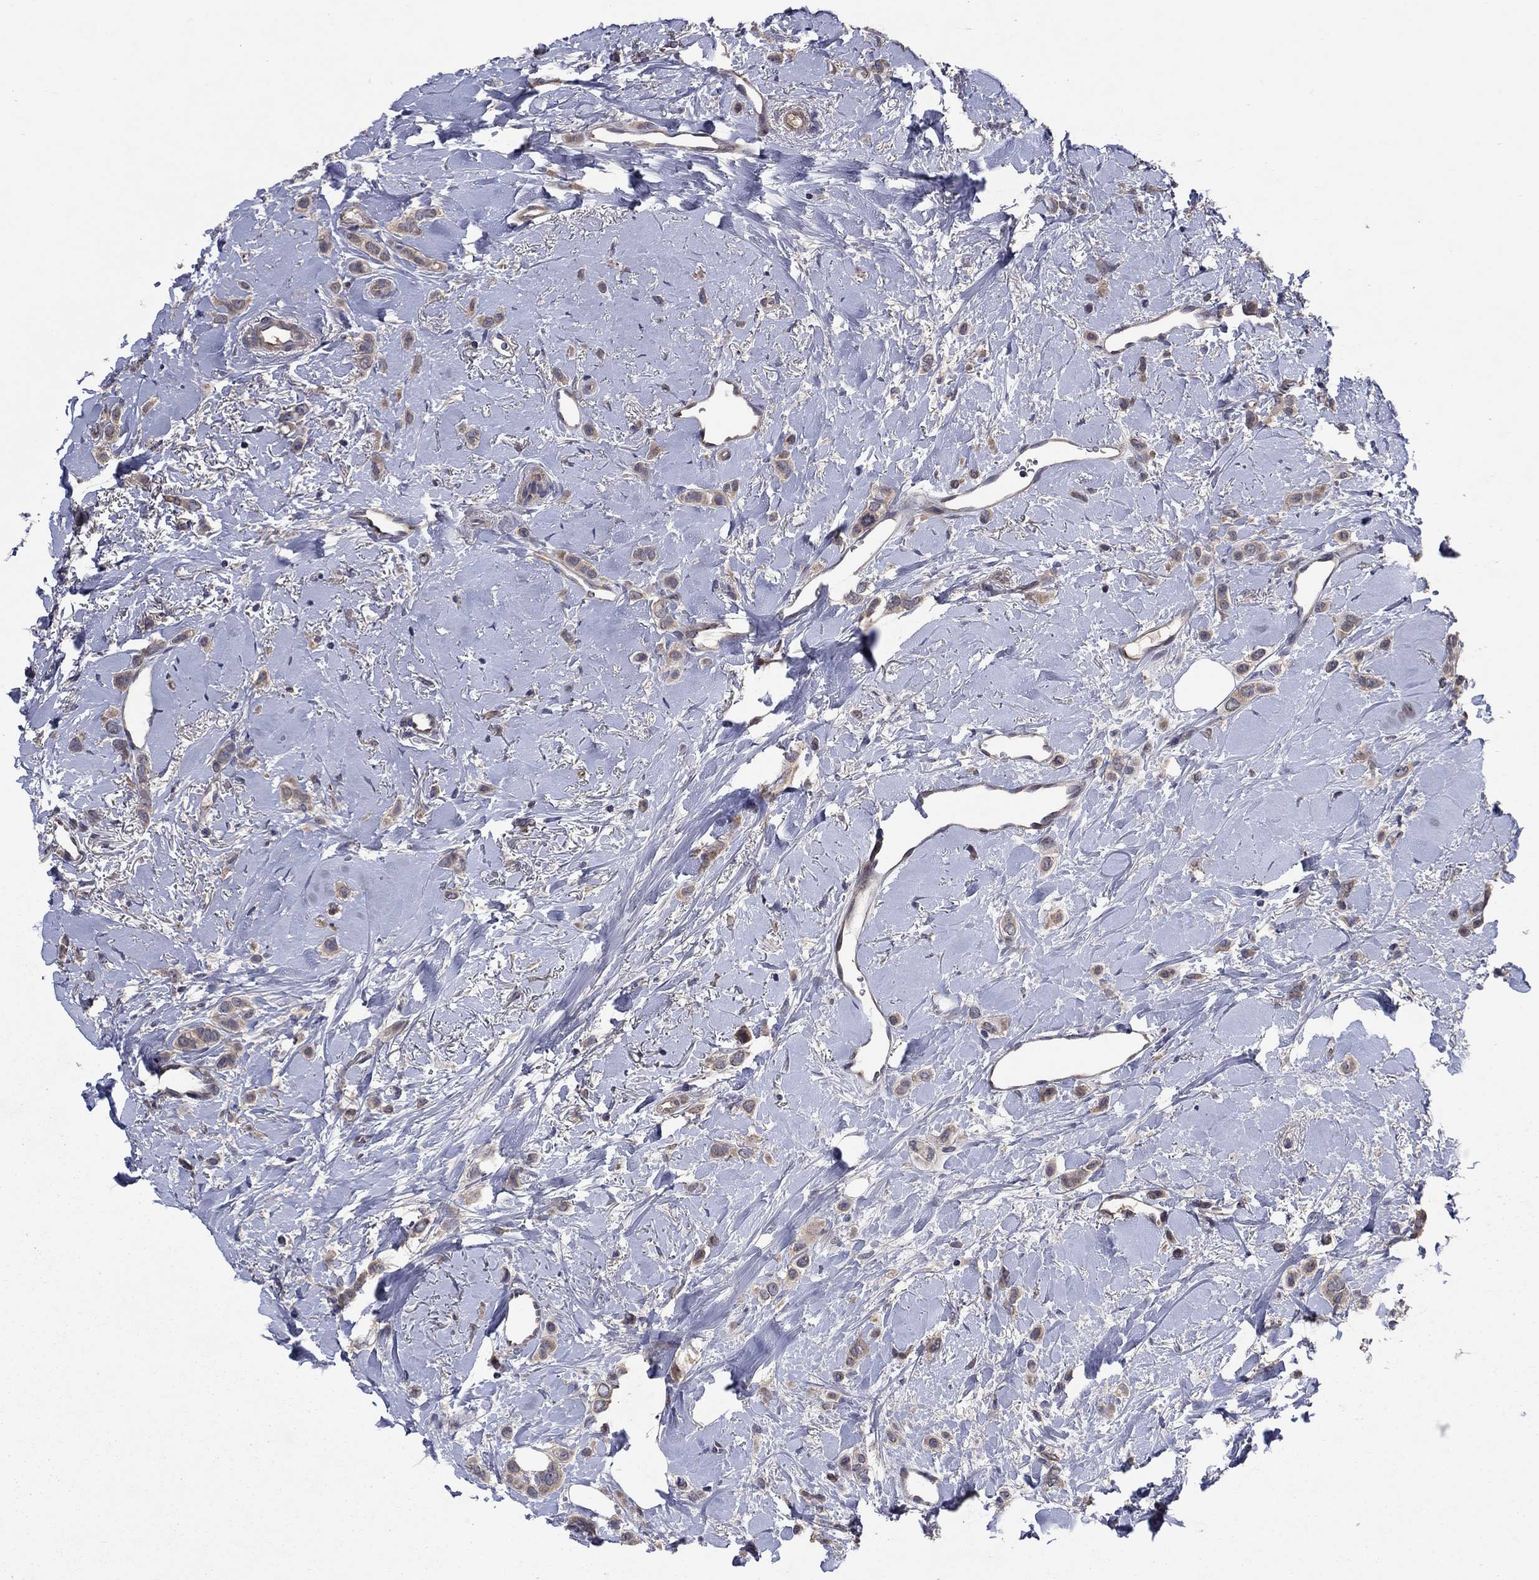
{"staining": {"intensity": "weak", "quantity": "25%-75%", "location": "cytoplasmic/membranous"}, "tissue": "breast cancer", "cell_type": "Tumor cells", "image_type": "cancer", "snomed": [{"axis": "morphology", "description": "Lobular carcinoma"}, {"axis": "topography", "description": "Breast"}], "caption": "An IHC image of tumor tissue is shown. Protein staining in brown labels weak cytoplasmic/membranous positivity in breast cancer (lobular carcinoma) within tumor cells. The protein is shown in brown color, while the nuclei are stained blue.", "gene": "MSRB1", "patient": {"sex": "female", "age": 66}}